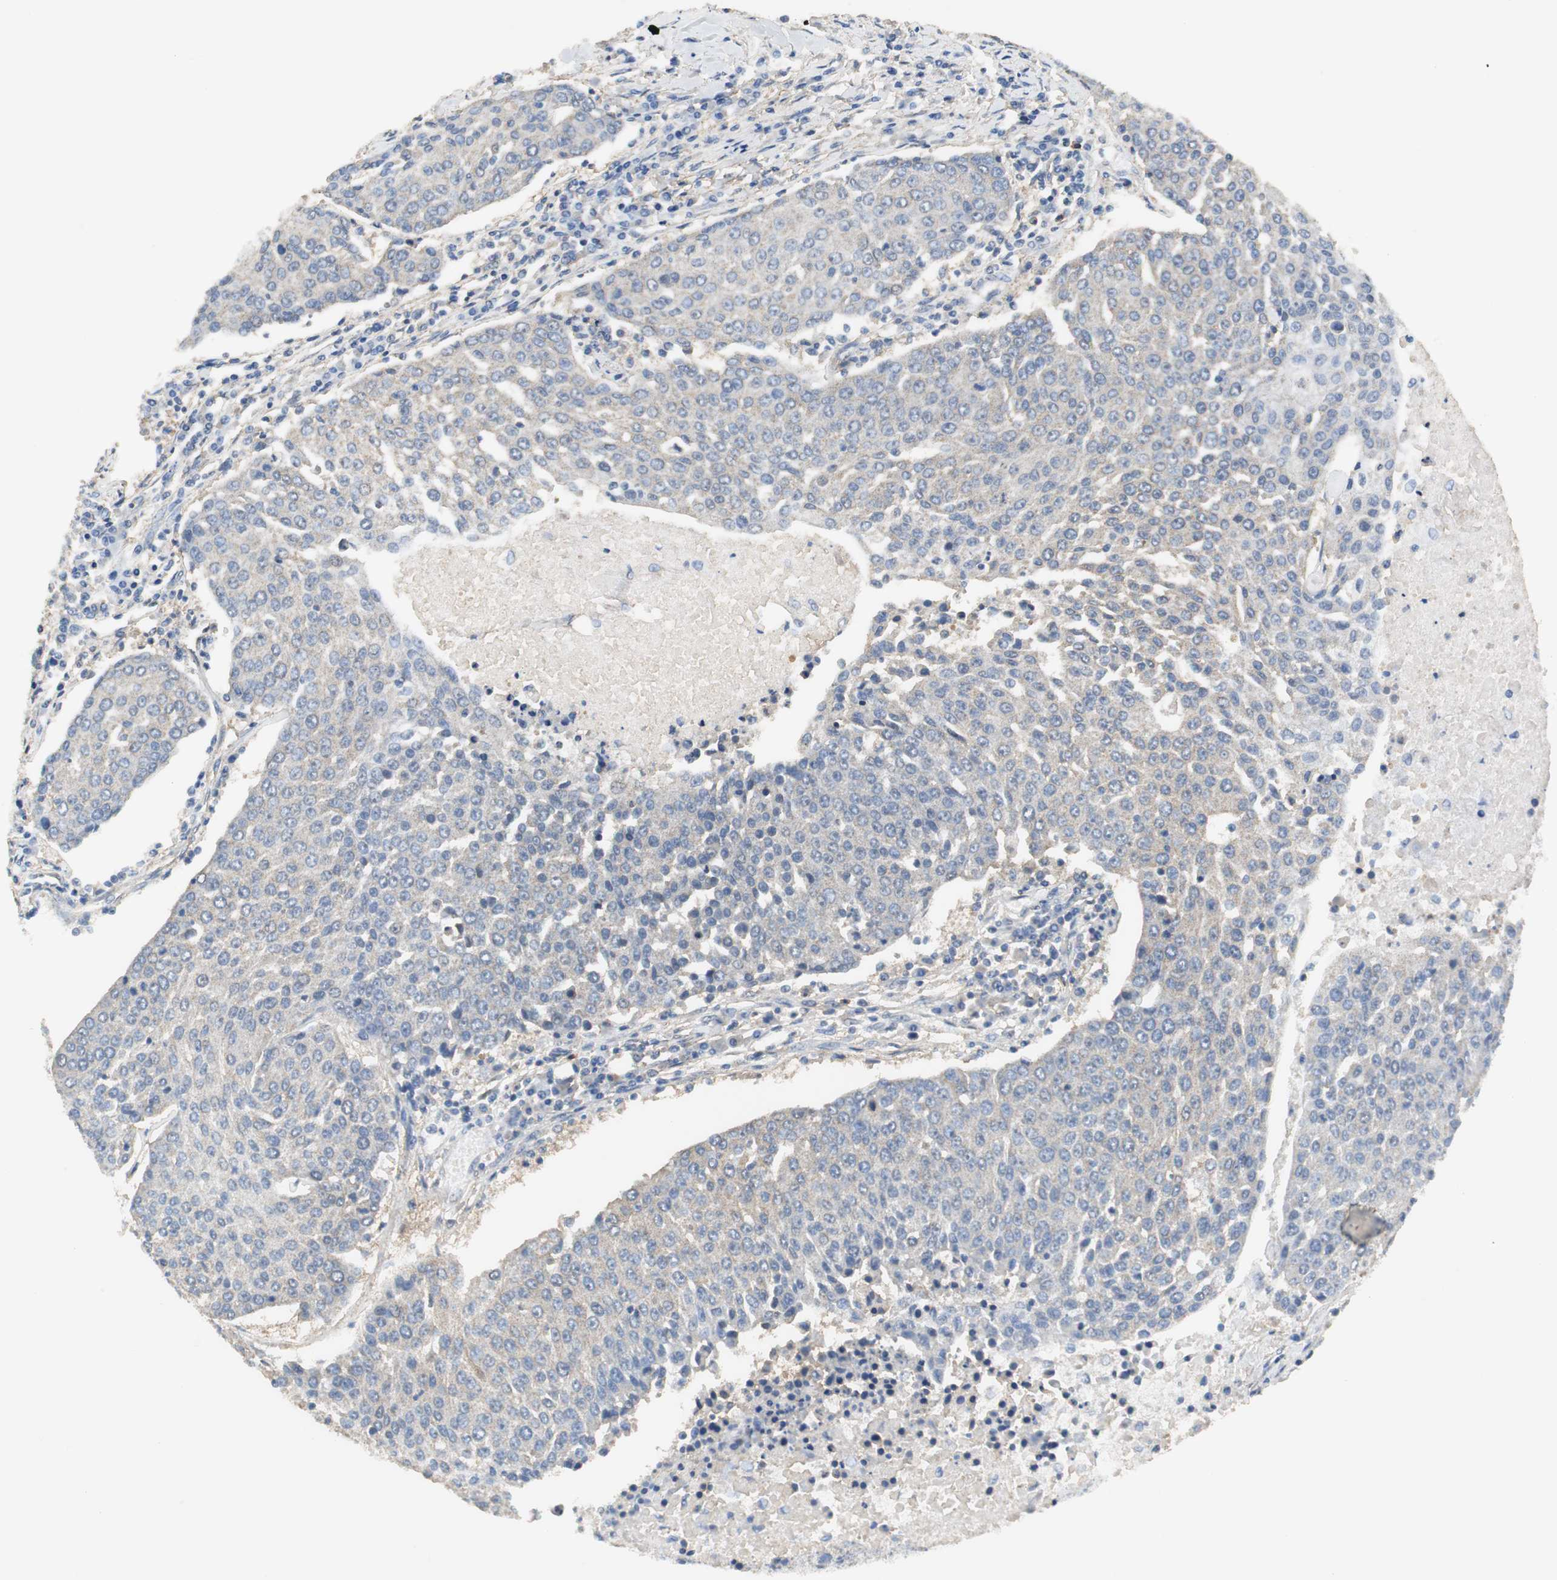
{"staining": {"intensity": "weak", "quantity": "25%-75%", "location": "cytoplasmic/membranous"}, "tissue": "urothelial cancer", "cell_type": "Tumor cells", "image_type": "cancer", "snomed": [{"axis": "morphology", "description": "Urothelial carcinoma, High grade"}, {"axis": "topography", "description": "Urinary bladder"}], "caption": "Urothelial cancer was stained to show a protein in brown. There is low levels of weak cytoplasmic/membranous staining in approximately 25%-75% of tumor cells. The protein of interest is shown in brown color, while the nuclei are stained blue.", "gene": "VBP1", "patient": {"sex": "female", "age": 85}}